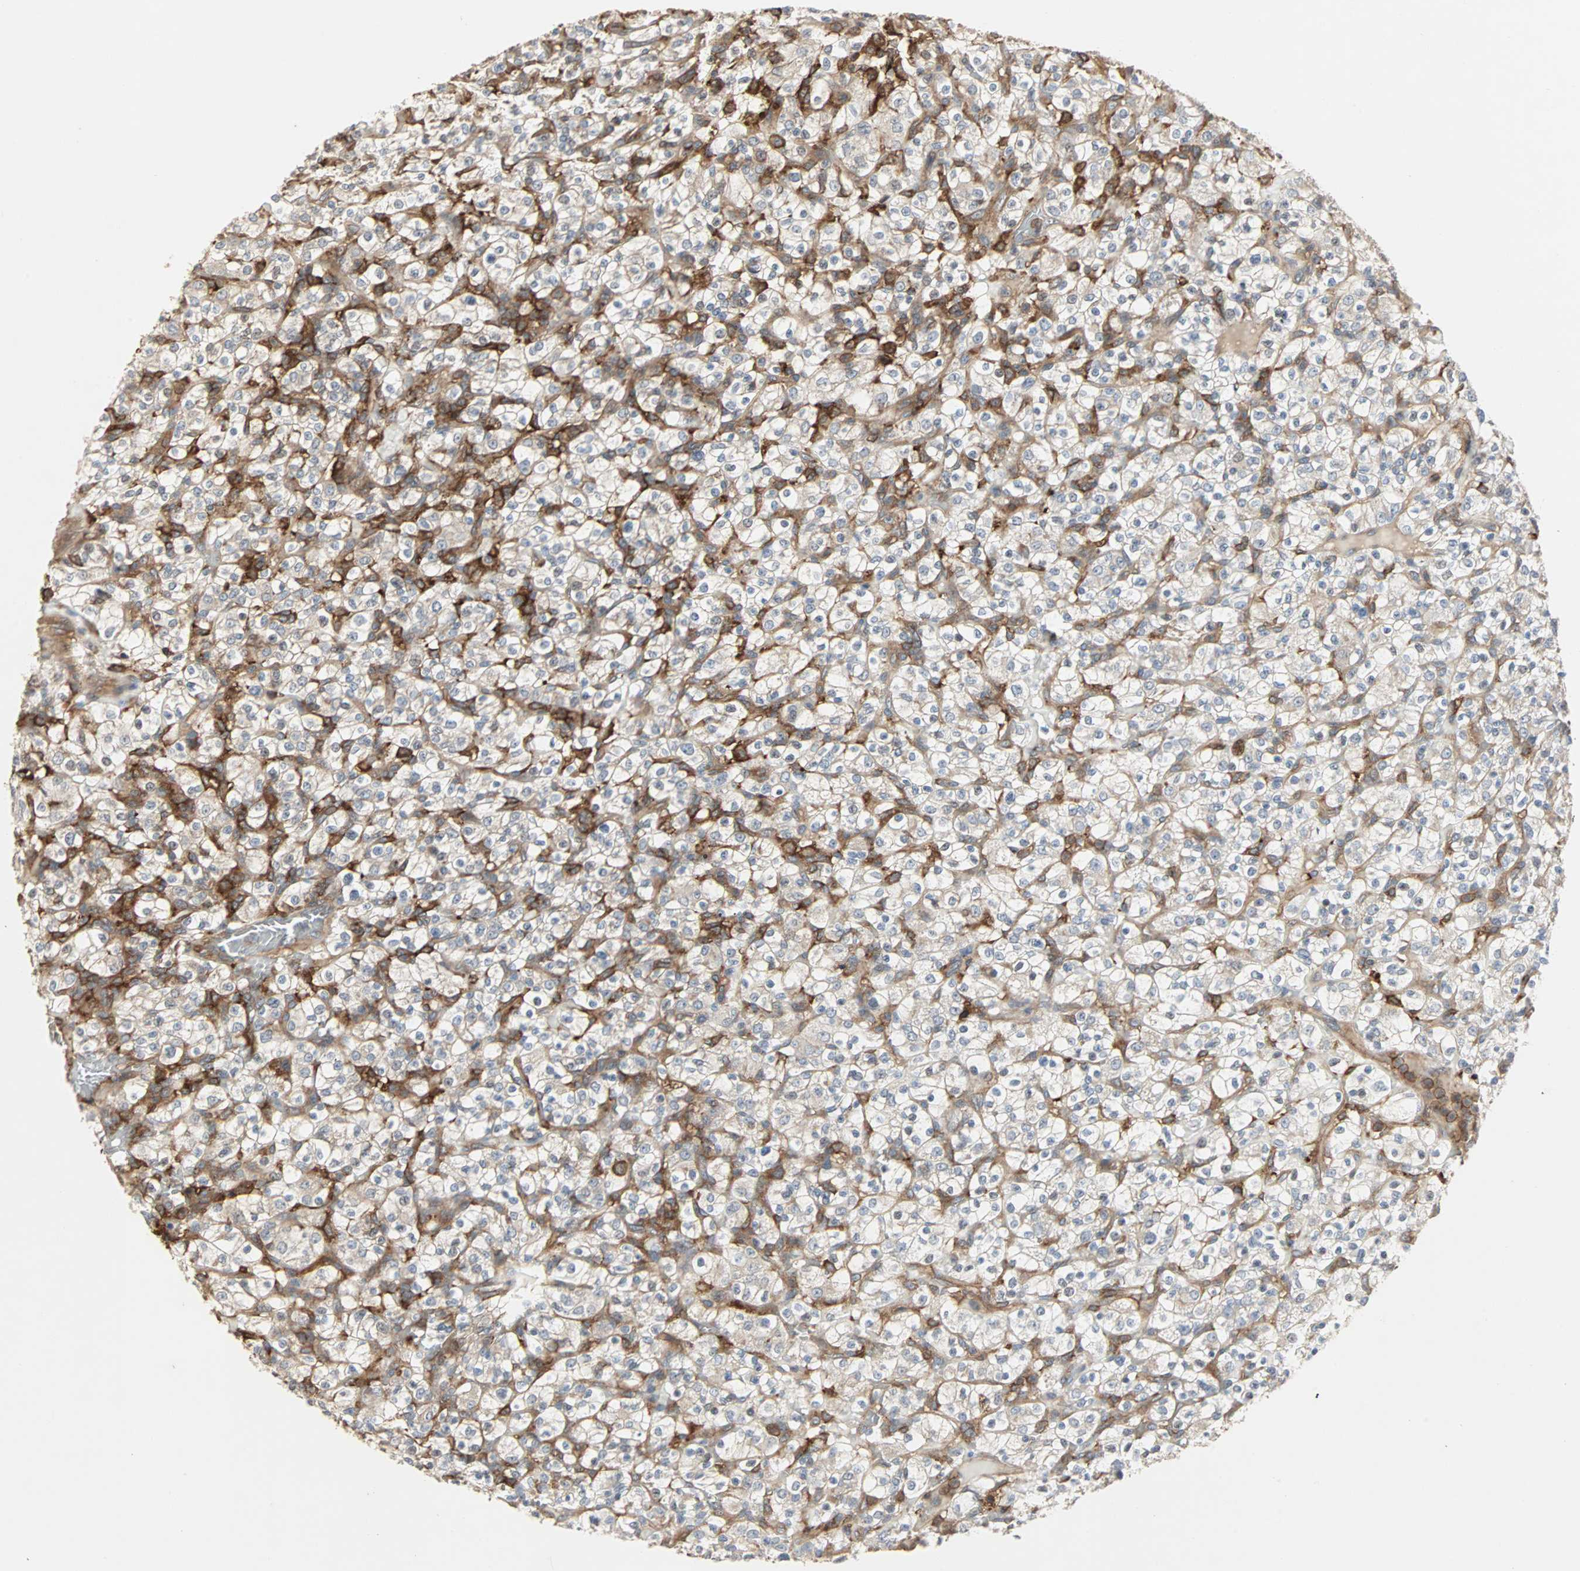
{"staining": {"intensity": "weak", "quantity": ">75%", "location": "cytoplasmic/membranous"}, "tissue": "renal cancer", "cell_type": "Tumor cells", "image_type": "cancer", "snomed": [{"axis": "morphology", "description": "Normal tissue, NOS"}, {"axis": "morphology", "description": "Adenocarcinoma, NOS"}, {"axis": "topography", "description": "Kidney"}], "caption": "The image demonstrates staining of adenocarcinoma (renal), revealing weak cytoplasmic/membranous protein positivity (brown color) within tumor cells.", "gene": "GNAI2", "patient": {"sex": "female", "age": 72}}